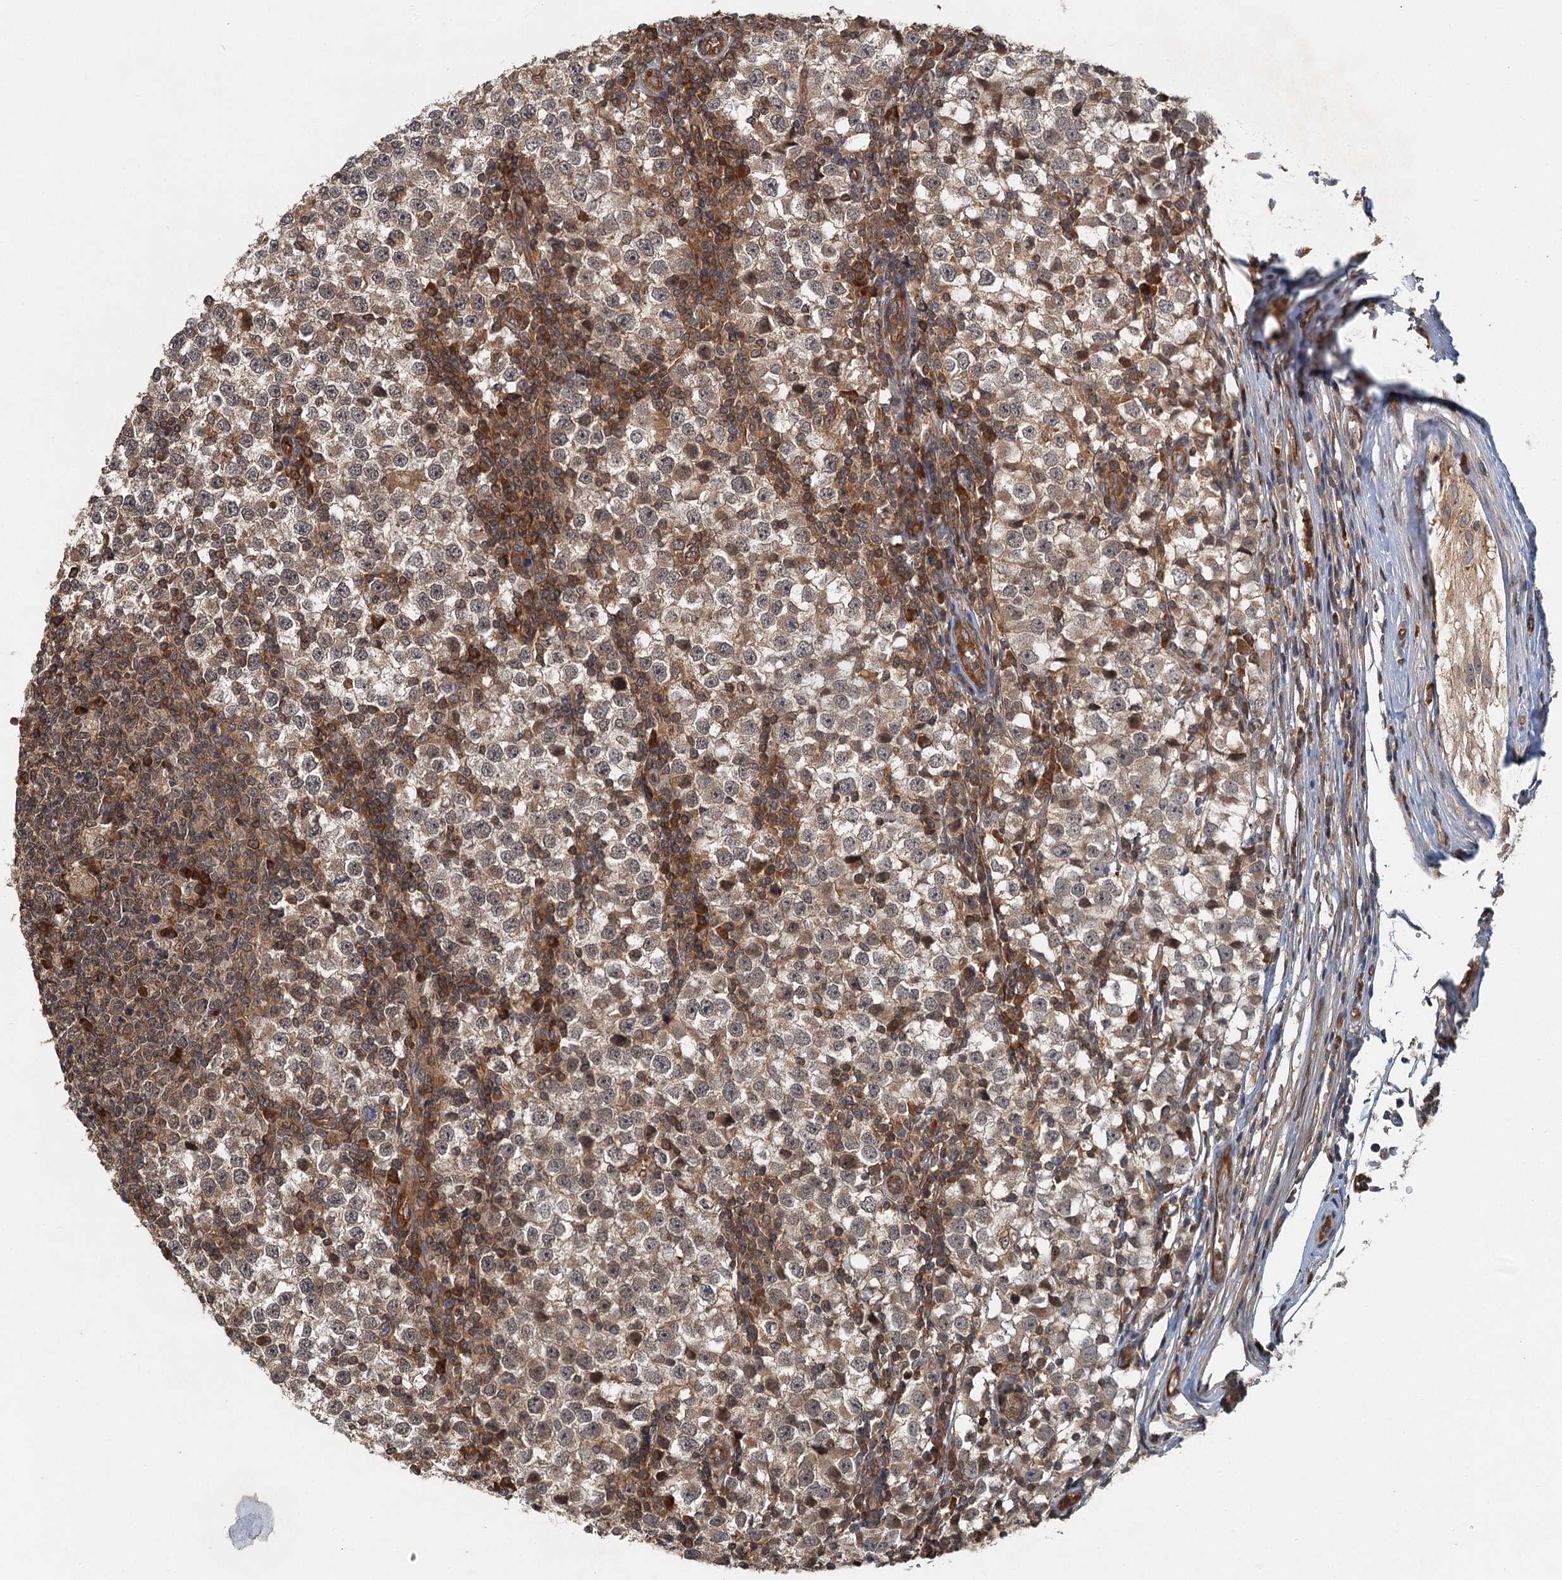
{"staining": {"intensity": "weak", "quantity": ">75%", "location": "cytoplasmic/membranous,nuclear"}, "tissue": "testis cancer", "cell_type": "Tumor cells", "image_type": "cancer", "snomed": [{"axis": "morphology", "description": "Seminoma, NOS"}, {"axis": "topography", "description": "Testis"}], "caption": "A brown stain shows weak cytoplasmic/membranous and nuclear expression of a protein in human testis cancer tumor cells.", "gene": "ZNF527", "patient": {"sex": "male", "age": 65}}